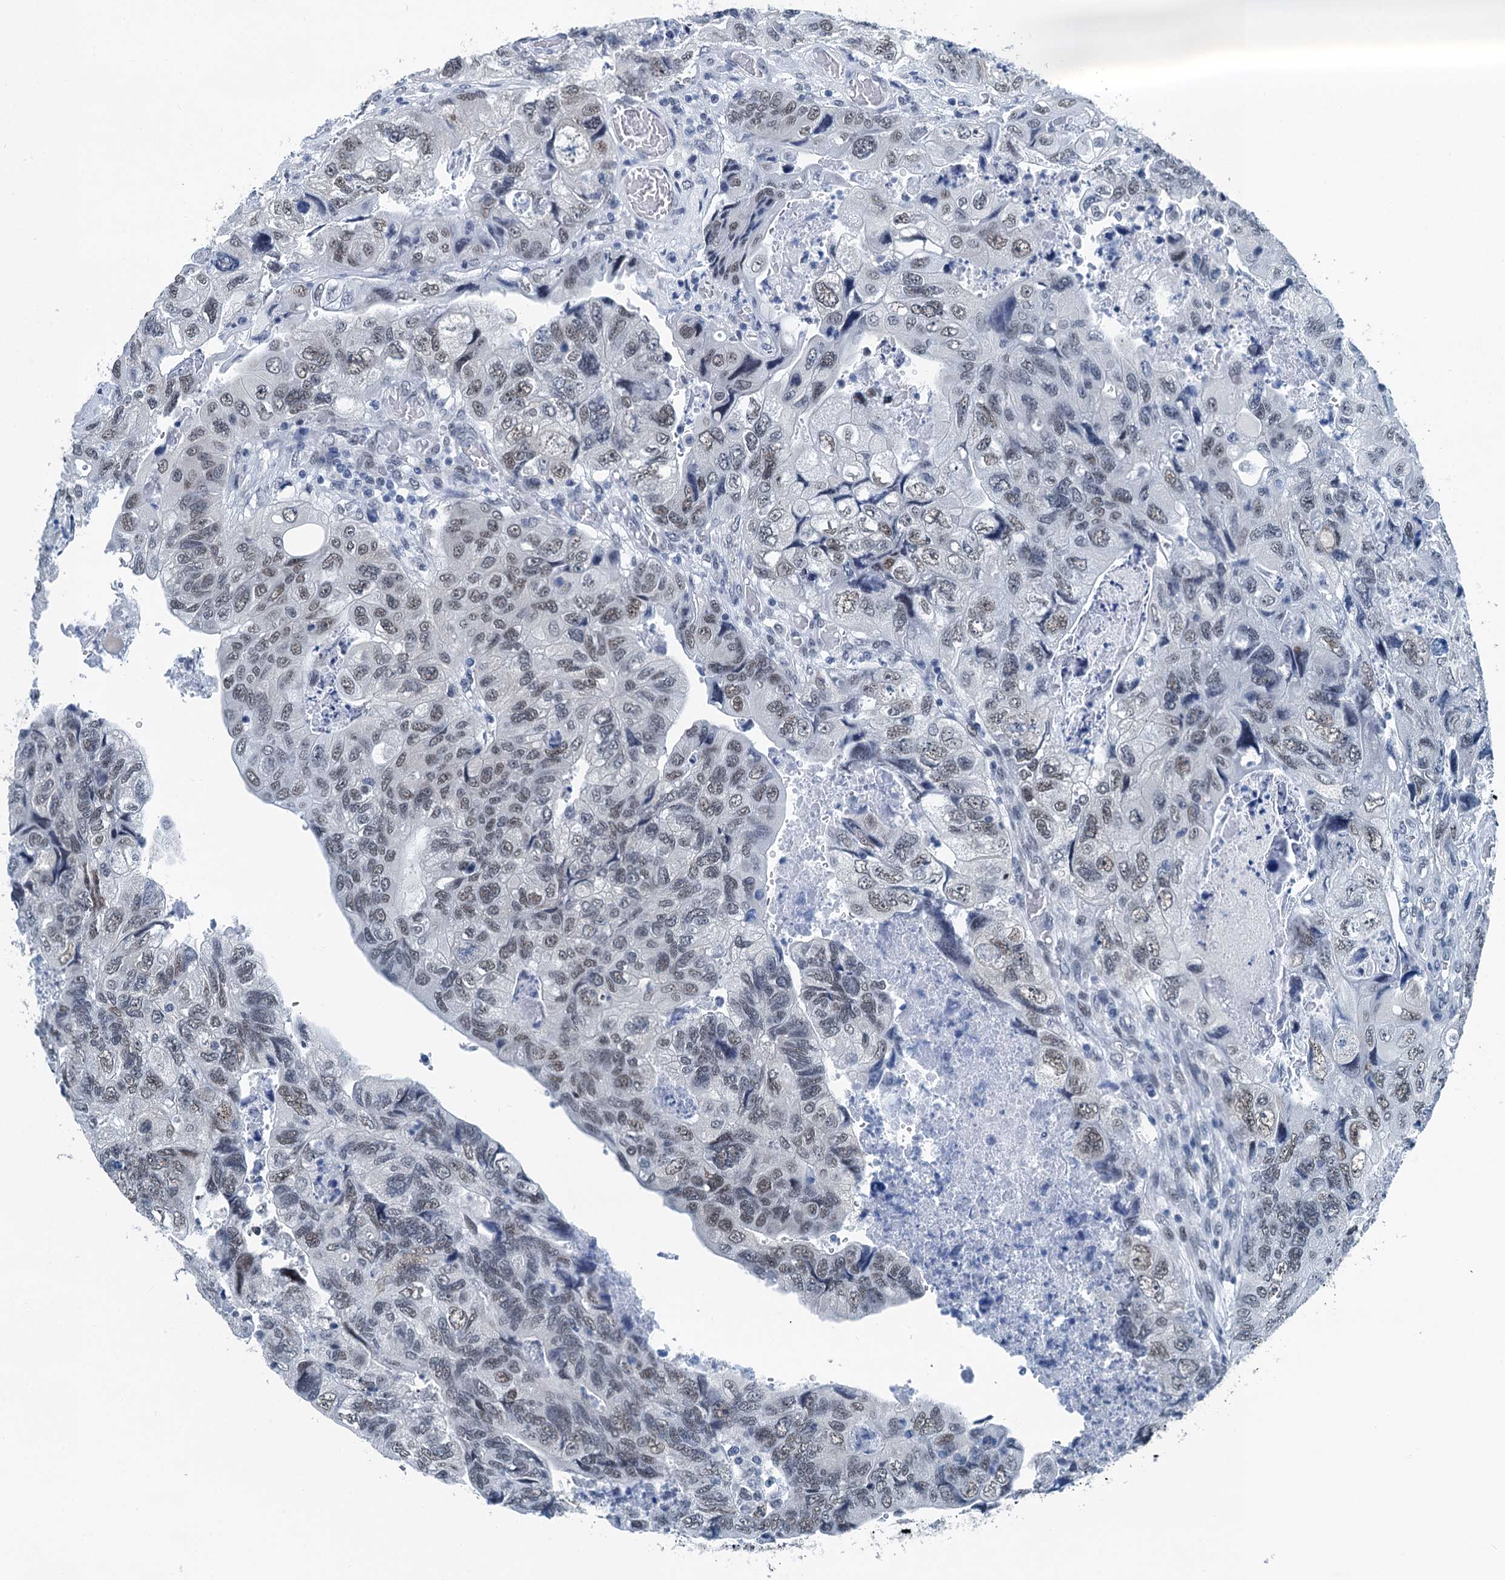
{"staining": {"intensity": "negative", "quantity": "none", "location": "none"}, "tissue": "colorectal cancer", "cell_type": "Tumor cells", "image_type": "cancer", "snomed": [{"axis": "morphology", "description": "Adenocarcinoma, NOS"}, {"axis": "topography", "description": "Rectum"}], "caption": "Immunohistochemistry image of colorectal cancer (adenocarcinoma) stained for a protein (brown), which reveals no expression in tumor cells. Brightfield microscopy of IHC stained with DAB (3,3'-diaminobenzidine) (brown) and hematoxylin (blue), captured at high magnification.", "gene": "TRPT1", "patient": {"sex": "male", "age": 63}}